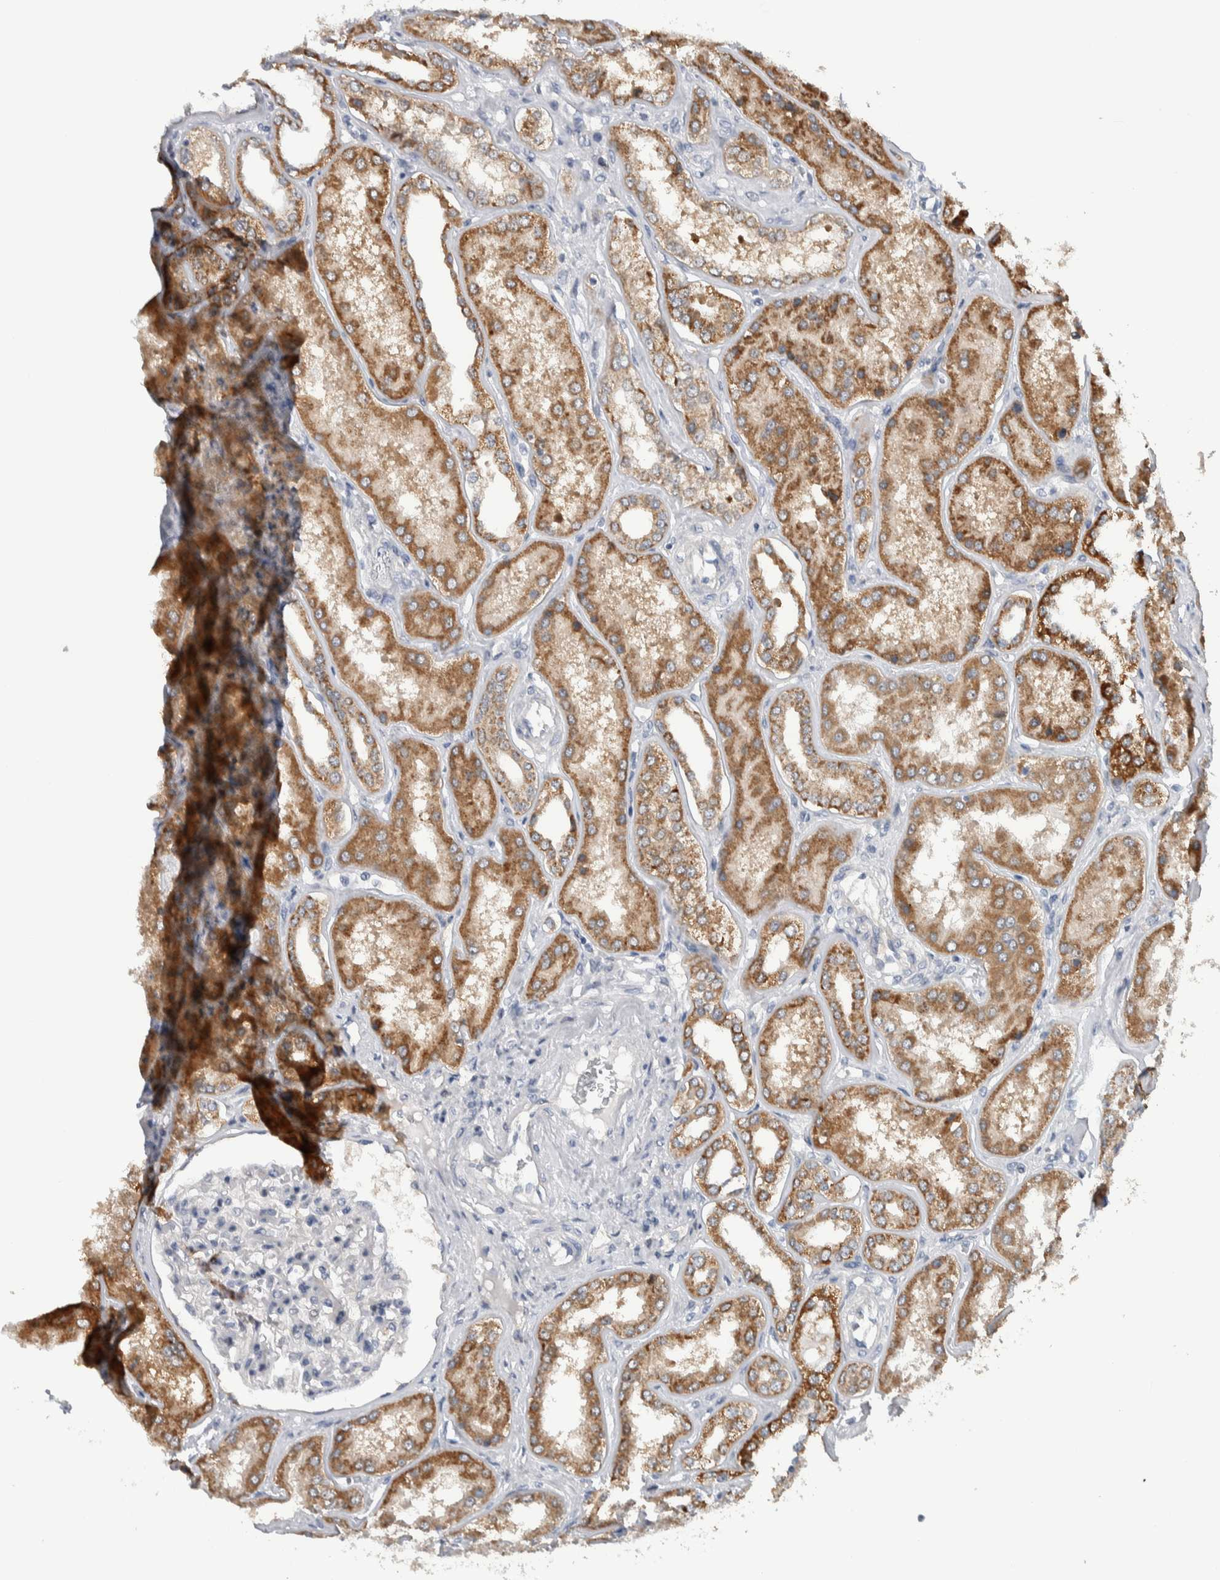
{"staining": {"intensity": "weak", "quantity": "<25%", "location": "cytoplasmic/membranous"}, "tissue": "kidney", "cell_type": "Cells in glomeruli", "image_type": "normal", "snomed": [{"axis": "morphology", "description": "Normal tissue, NOS"}, {"axis": "topography", "description": "Kidney"}], "caption": "Immunohistochemistry photomicrograph of unremarkable kidney stained for a protein (brown), which demonstrates no expression in cells in glomeruli. (DAB immunohistochemistry, high magnification).", "gene": "PRRG4", "patient": {"sex": "female", "age": 56}}